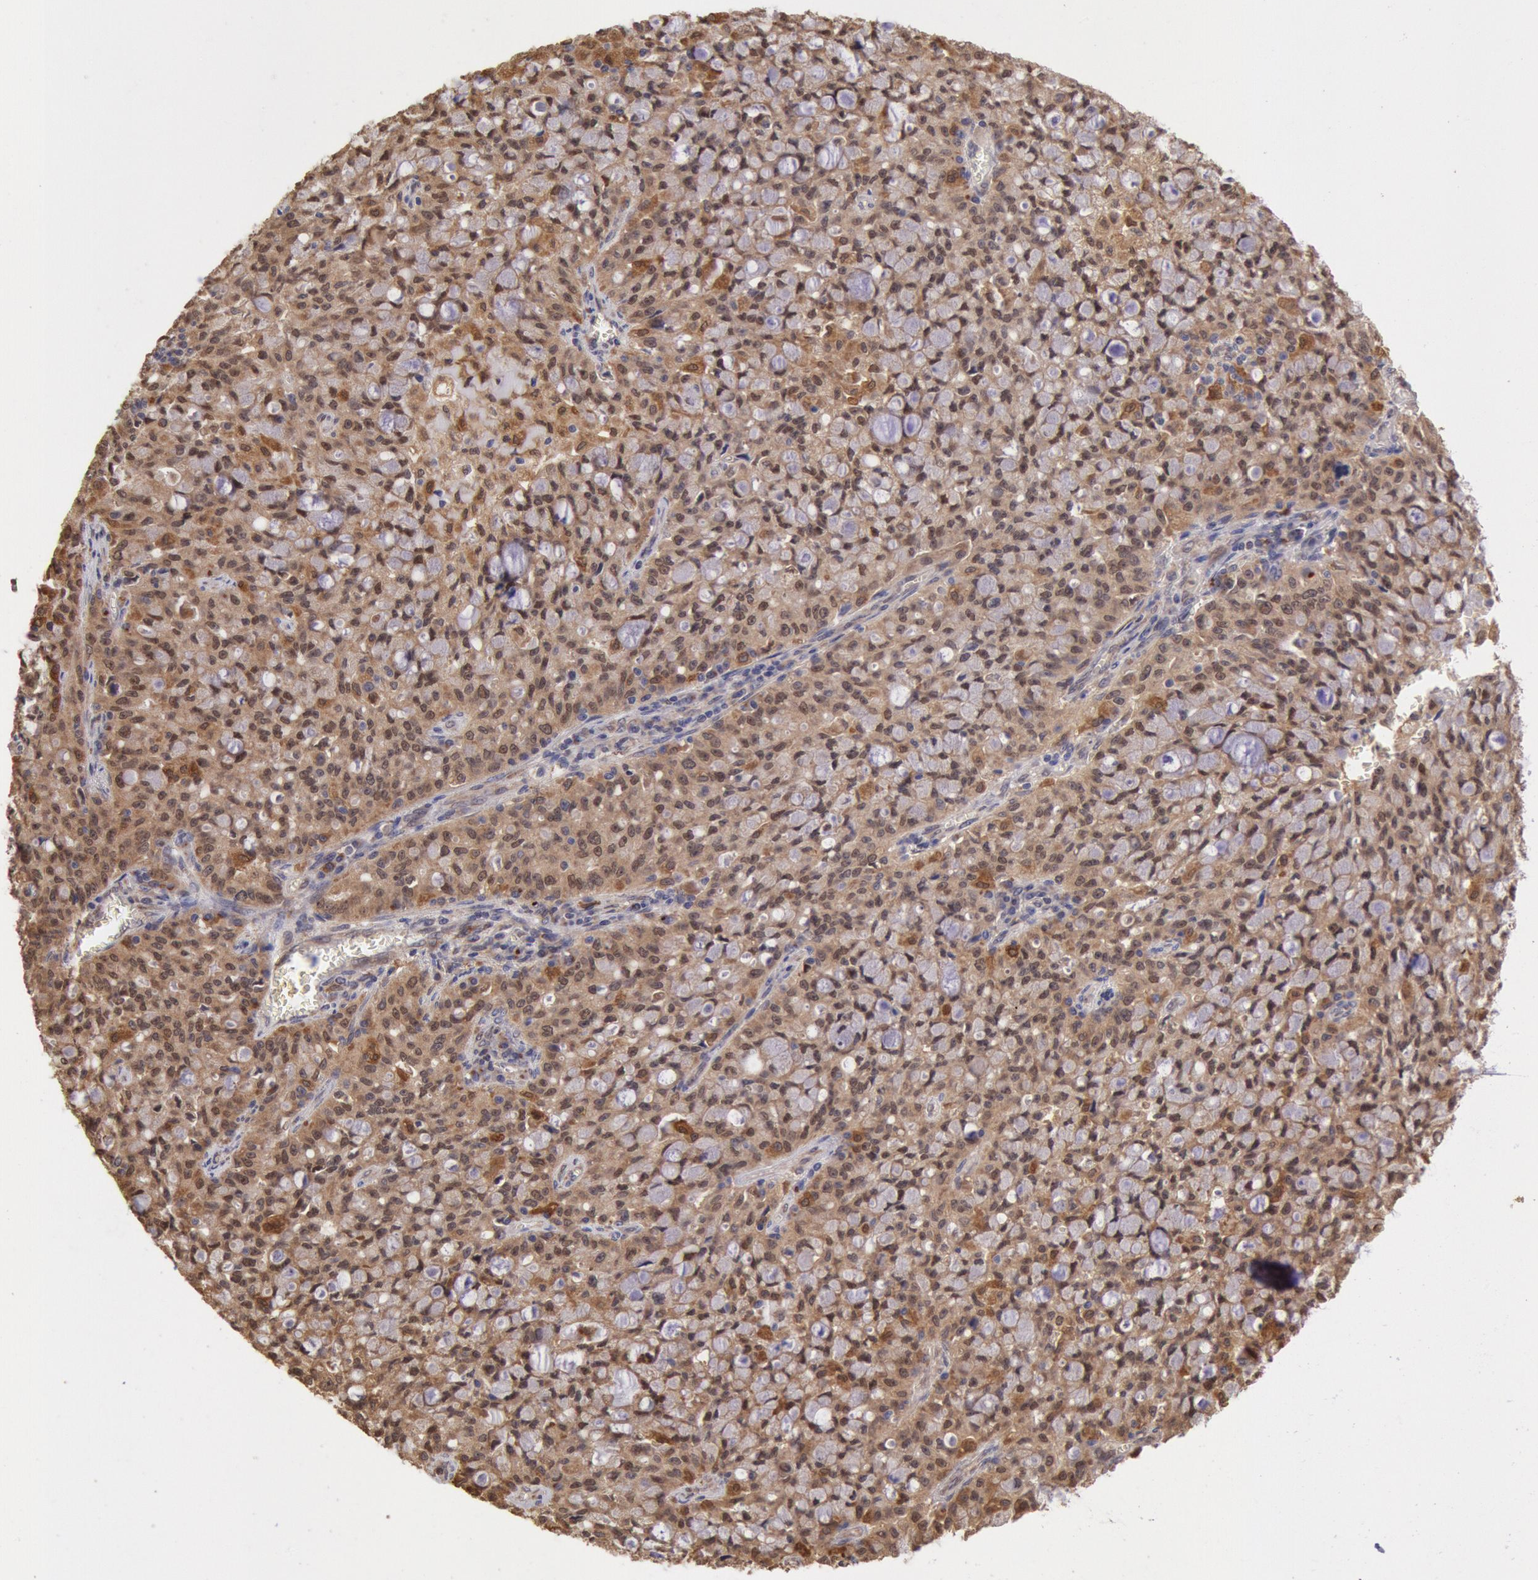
{"staining": {"intensity": "strong", "quantity": ">75%", "location": "cytoplasmic/membranous,nuclear"}, "tissue": "lung cancer", "cell_type": "Tumor cells", "image_type": "cancer", "snomed": [{"axis": "morphology", "description": "Adenocarcinoma, NOS"}, {"axis": "topography", "description": "Lung"}], "caption": "IHC photomicrograph of lung cancer stained for a protein (brown), which reveals high levels of strong cytoplasmic/membranous and nuclear expression in approximately >75% of tumor cells.", "gene": "COMT", "patient": {"sex": "female", "age": 44}}